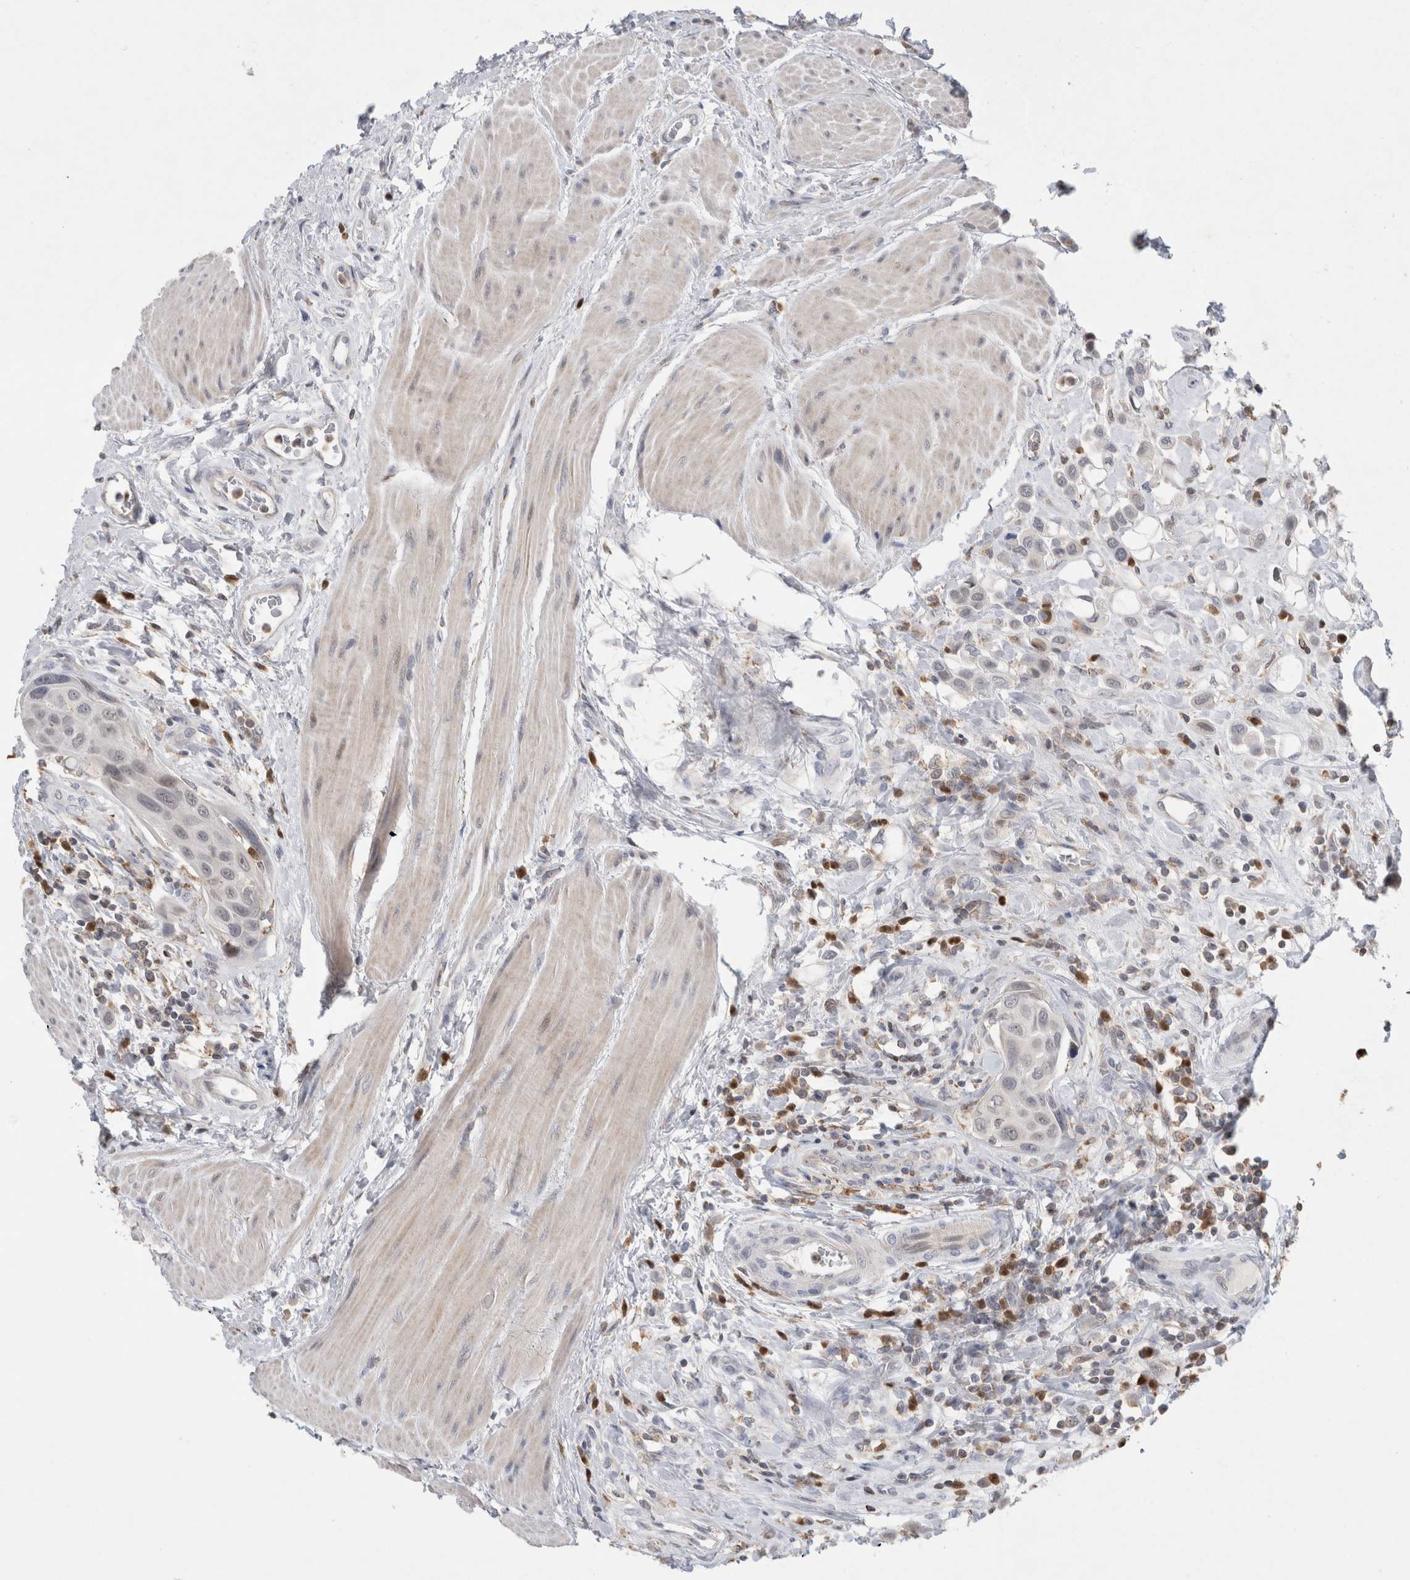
{"staining": {"intensity": "negative", "quantity": "none", "location": "none"}, "tissue": "urothelial cancer", "cell_type": "Tumor cells", "image_type": "cancer", "snomed": [{"axis": "morphology", "description": "Urothelial carcinoma, High grade"}, {"axis": "topography", "description": "Urinary bladder"}], "caption": "High-grade urothelial carcinoma was stained to show a protein in brown. There is no significant staining in tumor cells. (Brightfield microscopy of DAB (3,3'-diaminobenzidine) immunohistochemistry (IHC) at high magnification).", "gene": "AGMAT", "patient": {"sex": "male", "age": 50}}